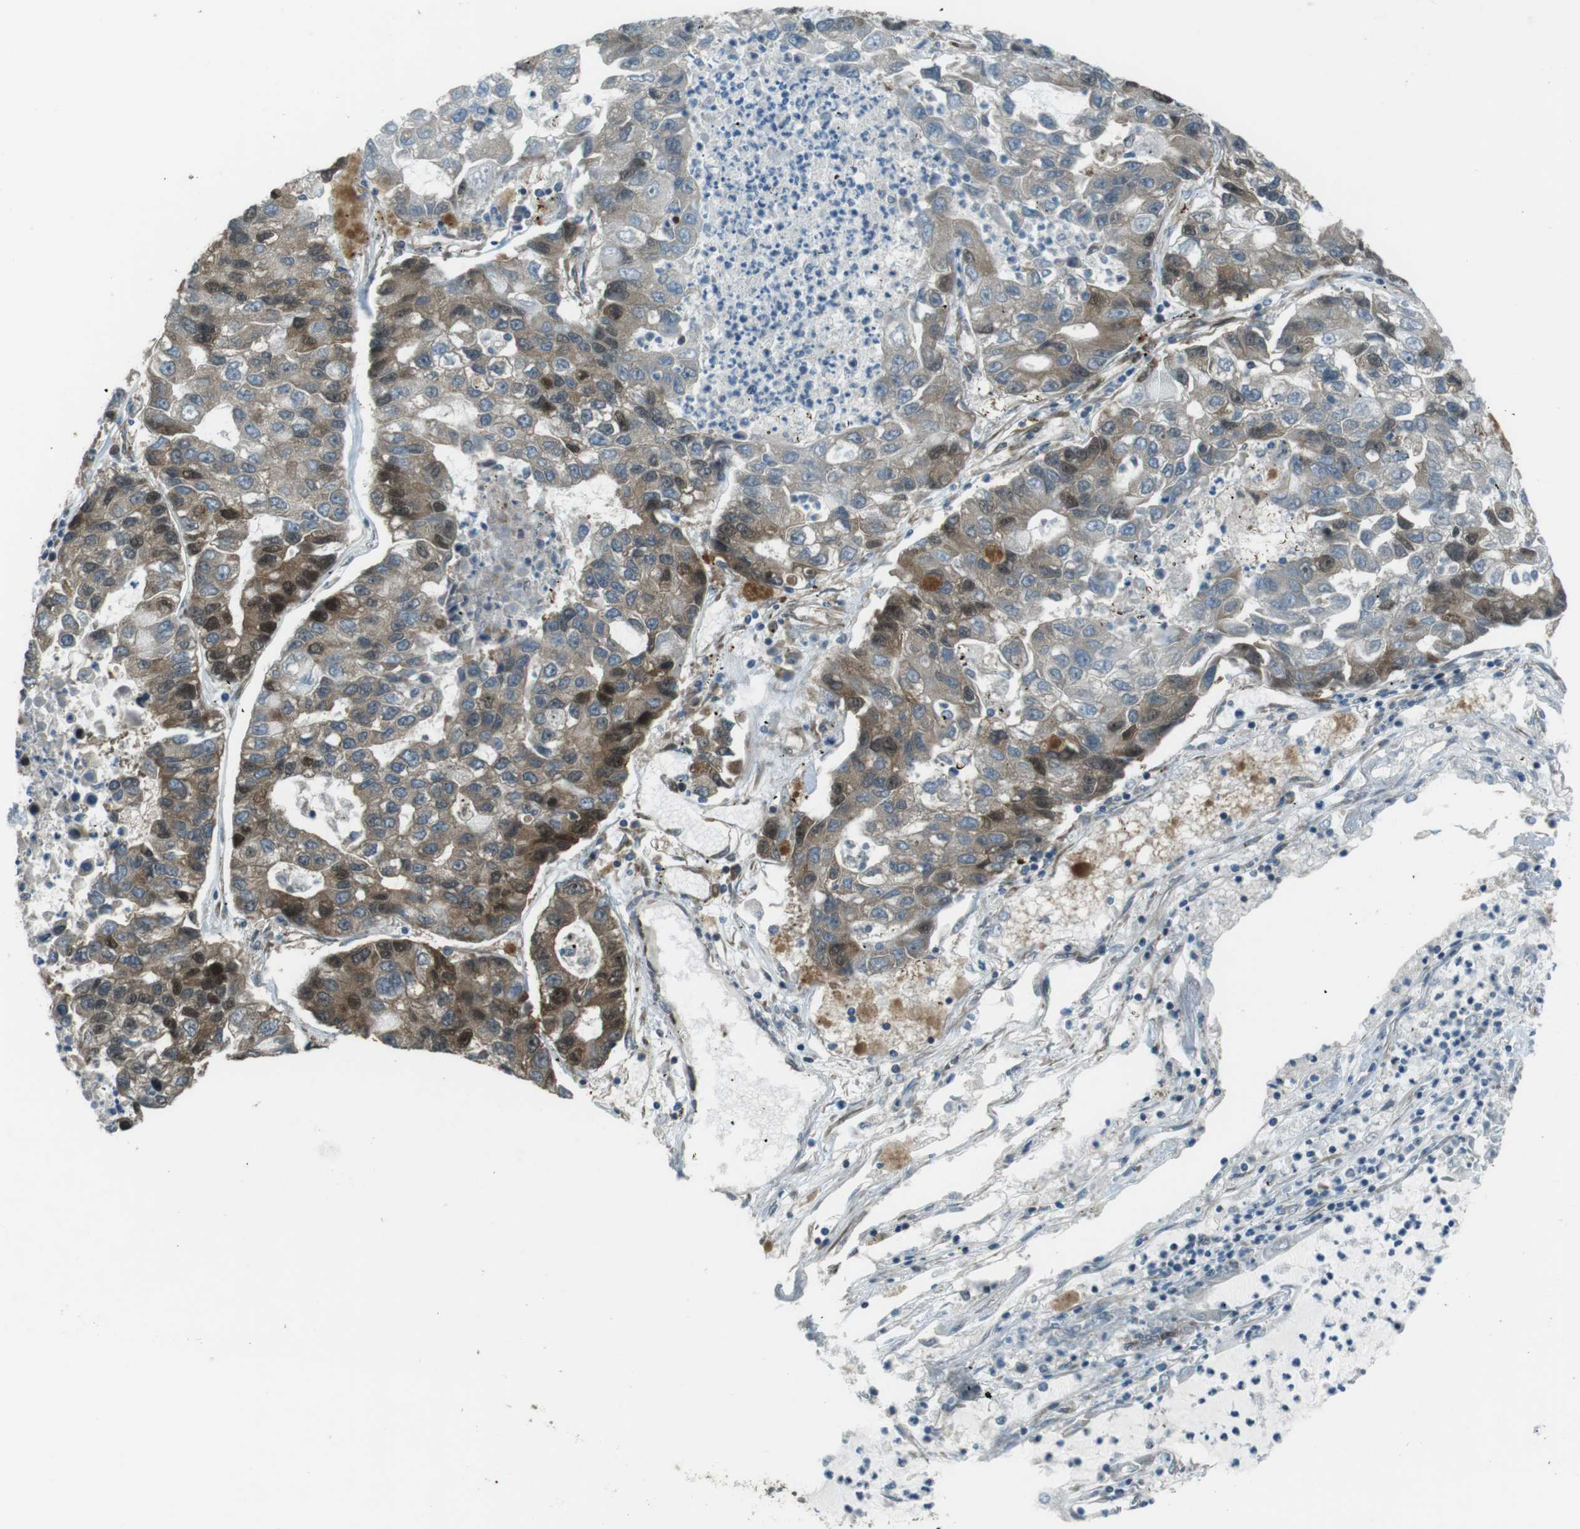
{"staining": {"intensity": "moderate", "quantity": "25%-75%", "location": "cytoplasmic/membranous,nuclear"}, "tissue": "lung cancer", "cell_type": "Tumor cells", "image_type": "cancer", "snomed": [{"axis": "morphology", "description": "Adenocarcinoma, NOS"}, {"axis": "topography", "description": "Lung"}], "caption": "Immunohistochemistry (IHC) histopathology image of neoplastic tissue: lung cancer stained using IHC shows medium levels of moderate protein expression localized specifically in the cytoplasmic/membranous and nuclear of tumor cells, appearing as a cytoplasmic/membranous and nuclear brown color.", "gene": "ZNF330", "patient": {"sex": "female", "age": 51}}